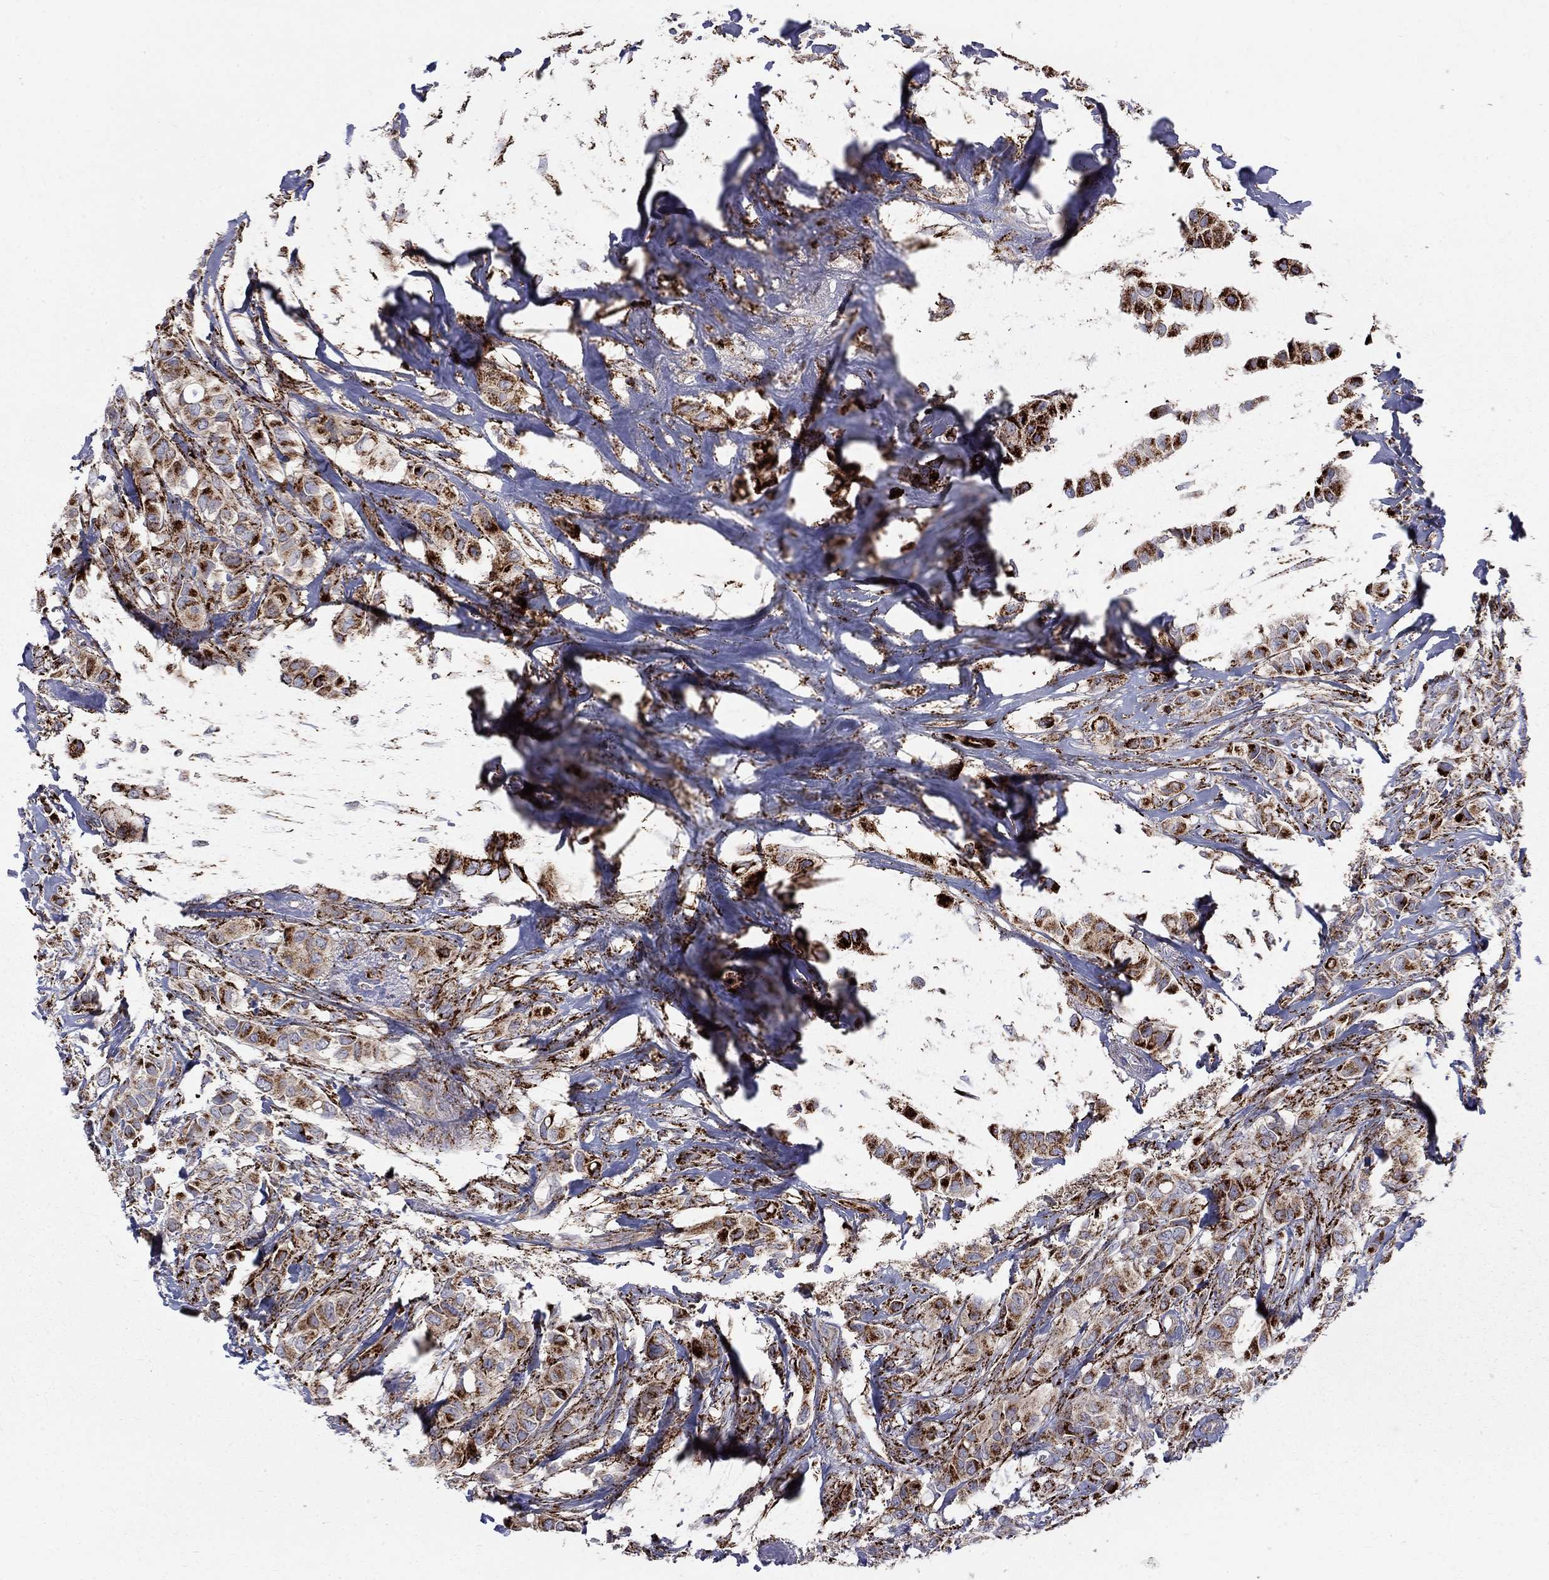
{"staining": {"intensity": "strong", "quantity": ">75%", "location": "cytoplasmic/membranous"}, "tissue": "breast cancer", "cell_type": "Tumor cells", "image_type": "cancer", "snomed": [{"axis": "morphology", "description": "Duct carcinoma"}, {"axis": "topography", "description": "Breast"}], "caption": "Immunohistochemical staining of human breast cancer (infiltrating ductal carcinoma) displays high levels of strong cytoplasmic/membranous staining in approximately >75% of tumor cells. The staining was performed using DAB (3,3'-diaminobenzidine), with brown indicating positive protein expression. Nuclei are stained blue with hematoxylin.", "gene": "ALDH1B1", "patient": {"sex": "female", "age": 85}}